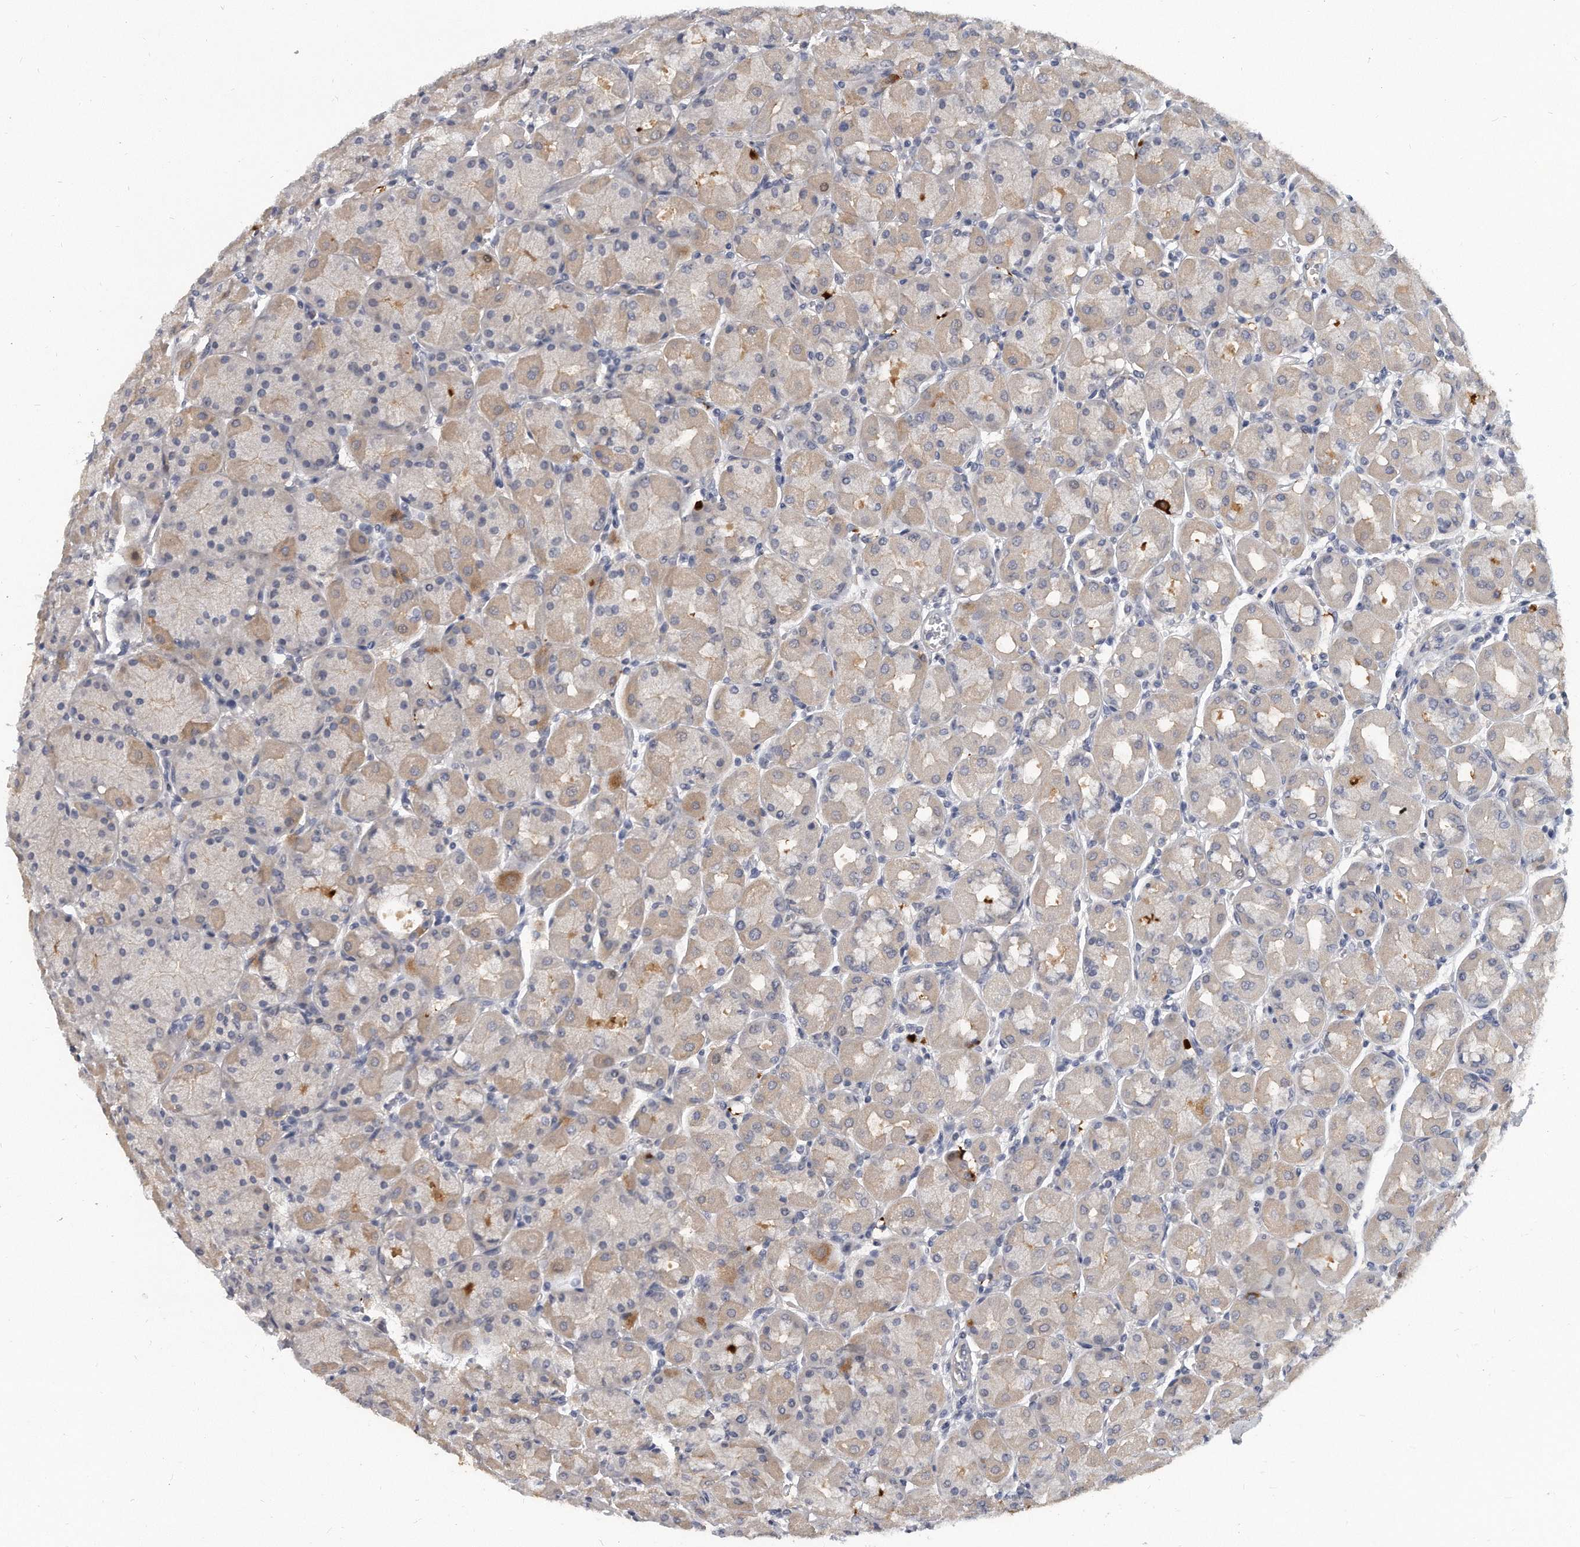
{"staining": {"intensity": "moderate", "quantity": "25%-75%", "location": "cytoplasmic/membranous"}, "tissue": "stomach", "cell_type": "Glandular cells", "image_type": "normal", "snomed": [{"axis": "morphology", "description": "Normal tissue, NOS"}, {"axis": "topography", "description": "Stomach, upper"}], "caption": "Glandular cells show medium levels of moderate cytoplasmic/membranous staining in about 25%-75% of cells in unremarkable human stomach.", "gene": "KLHL7", "patient": {"sex": "female", "age": 56}}